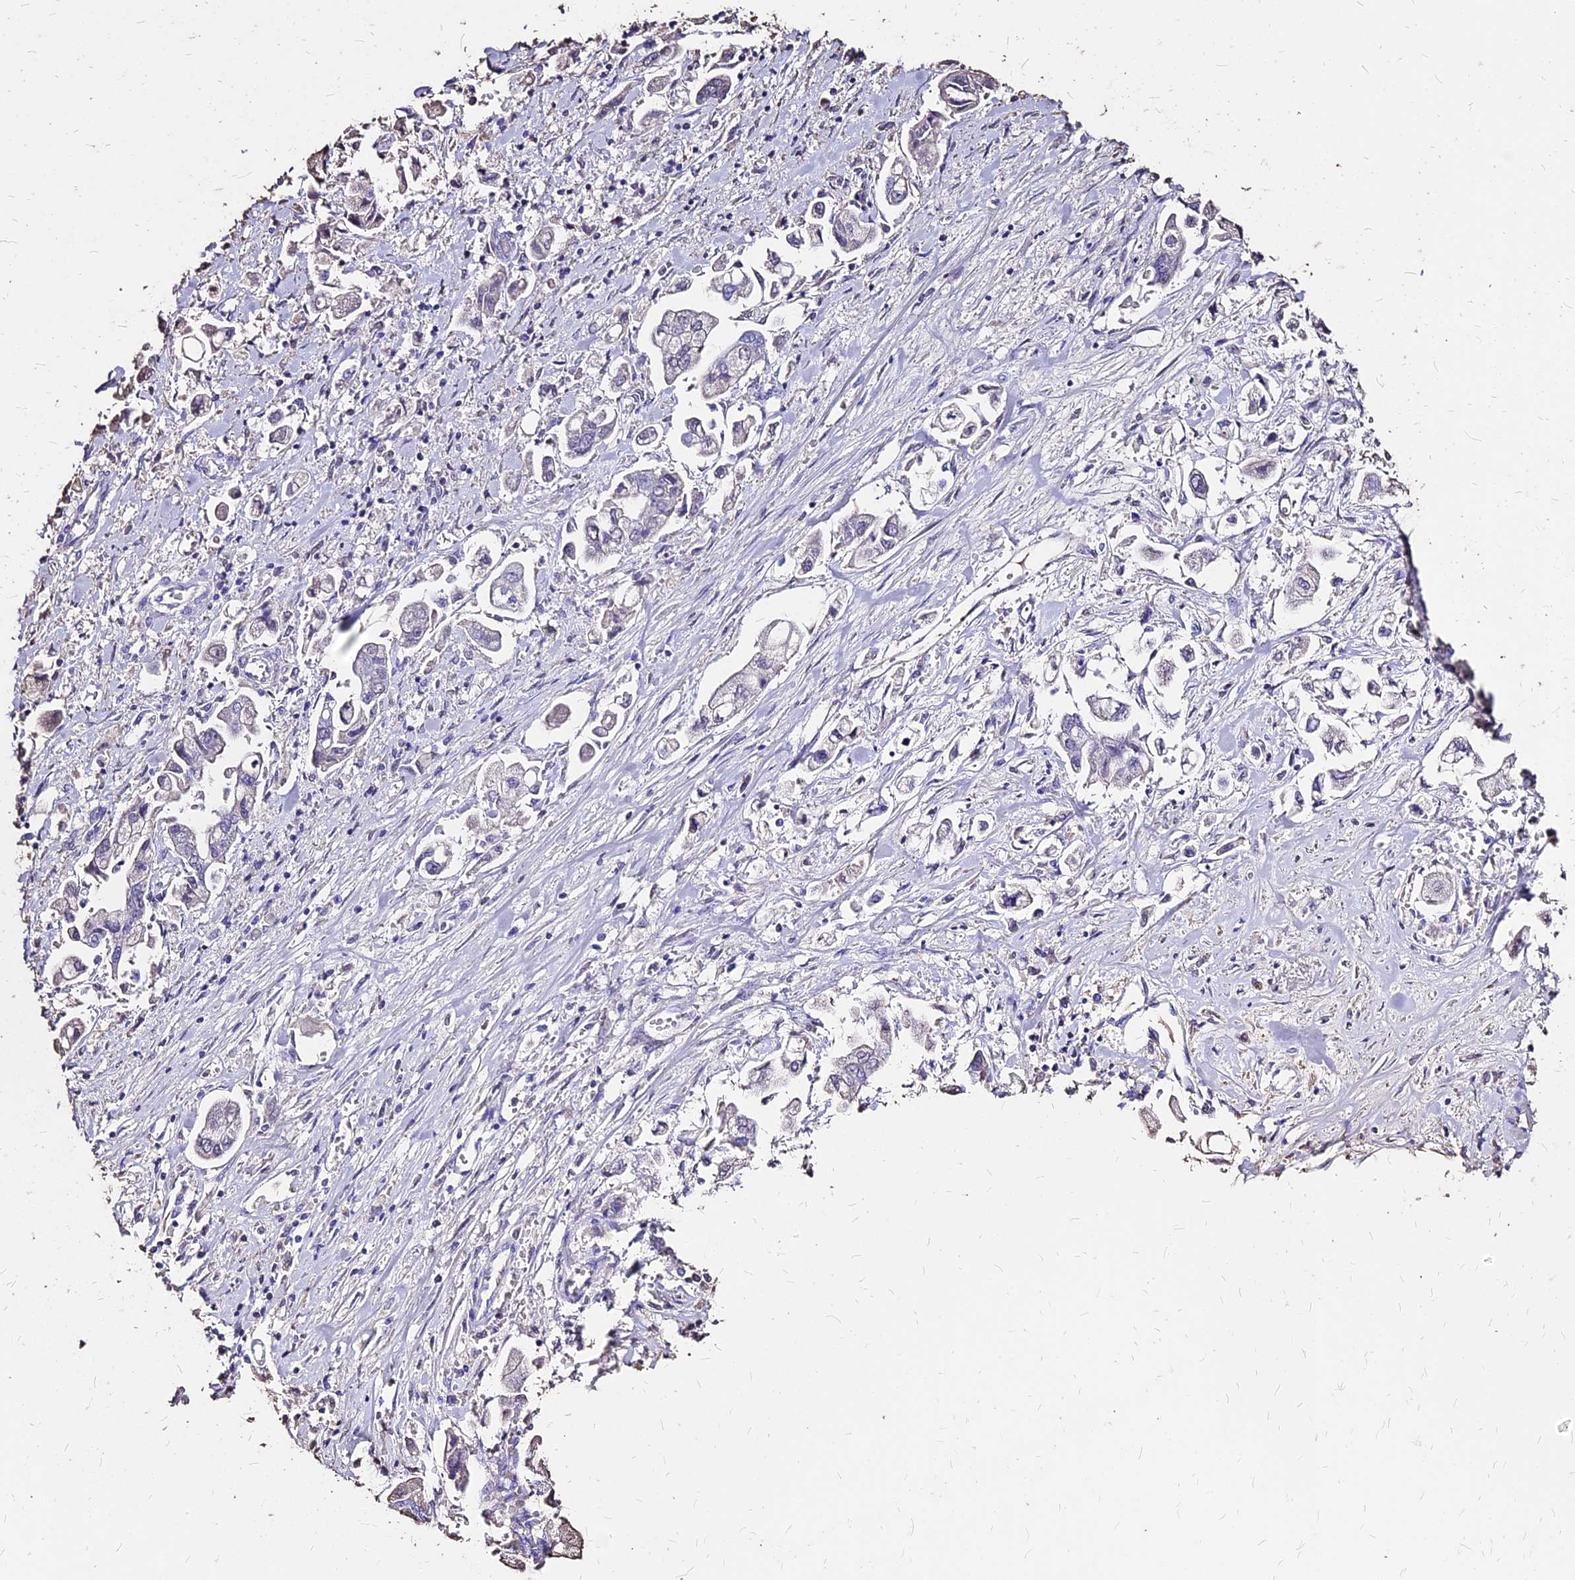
{"staining": {"intensity": "negative", "quantity": "none", "location": "none"}, "tissue": "stomach cancer", "cell_type": "Tumor cells", "image_type": "cancer", "snomed": [{"axis": "morphology", "description": "Adenocarcinoma, NOS"}, {"axis": "topography", "description": "Stomach"}], "caption": "There is no significant positivity in tumor cells of stomach cancer (adenocarcinoma).", "gene": "NME5", "patient": {"sex": "male", "age": 62}}